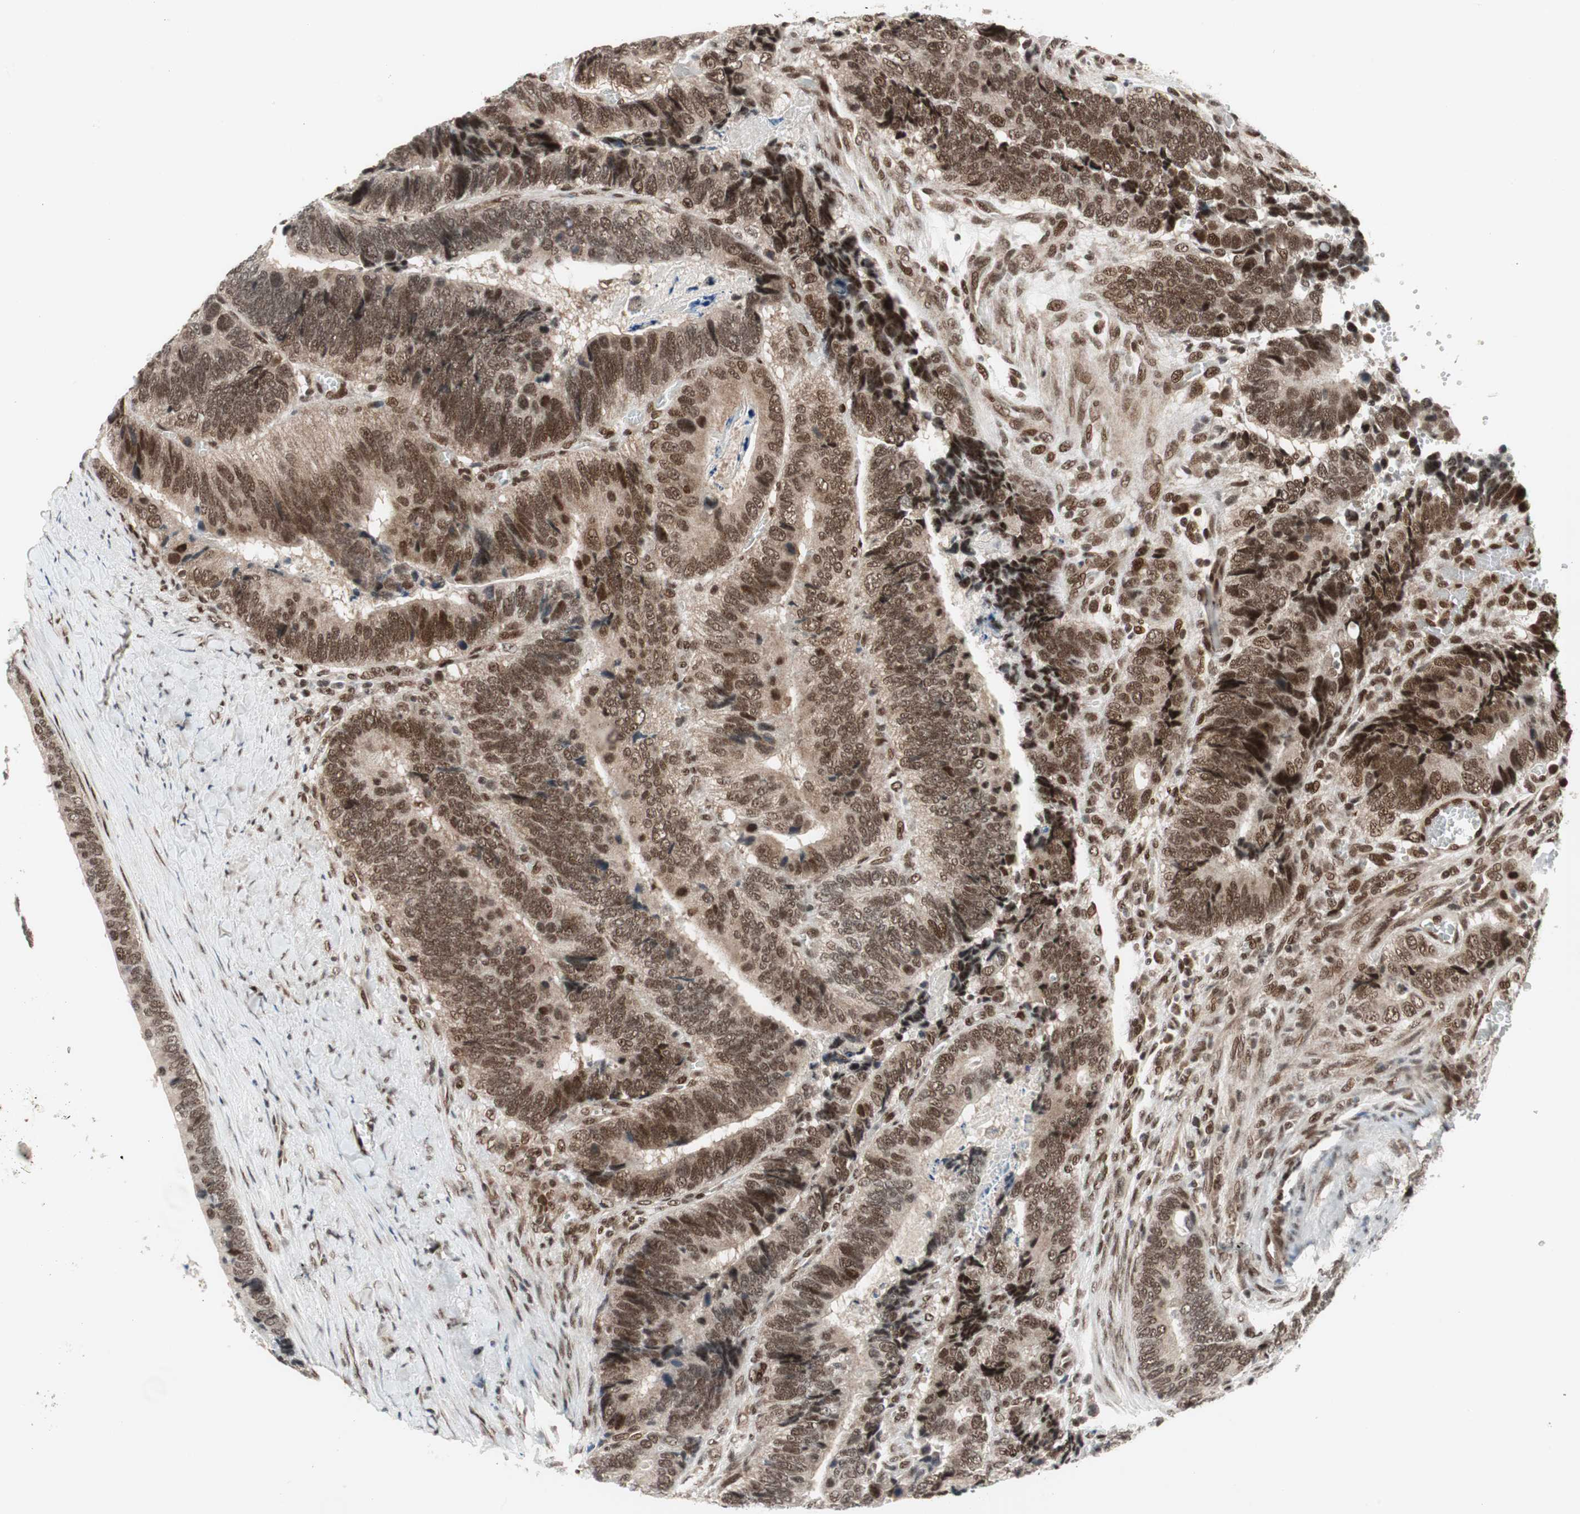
{"staining": {"intensity": "strong", "quantity": ">75%", "location": "cytoplasmic/membranous,nuclear"}, "tissue": "colorectal cancer", "cell_type": "Tumor cells", "image_type": "cancer", "snomed": [{"axis": "morphology", "description": "Adenocarcinoma, NOS"}, {"axis": "topography", "description": "Colon"}], "caption": "Colorectal adenocarcinoma stained with DAB (3,3'-diaminobenzidine) immunohistochemistry (IHC) exhibits high levels of strong cytoplasmic/membranous and nuclear staining in approximately >75% of tumor cells.", "gene": "TCF12", "patient": {"sex": "male", "age": 72}}